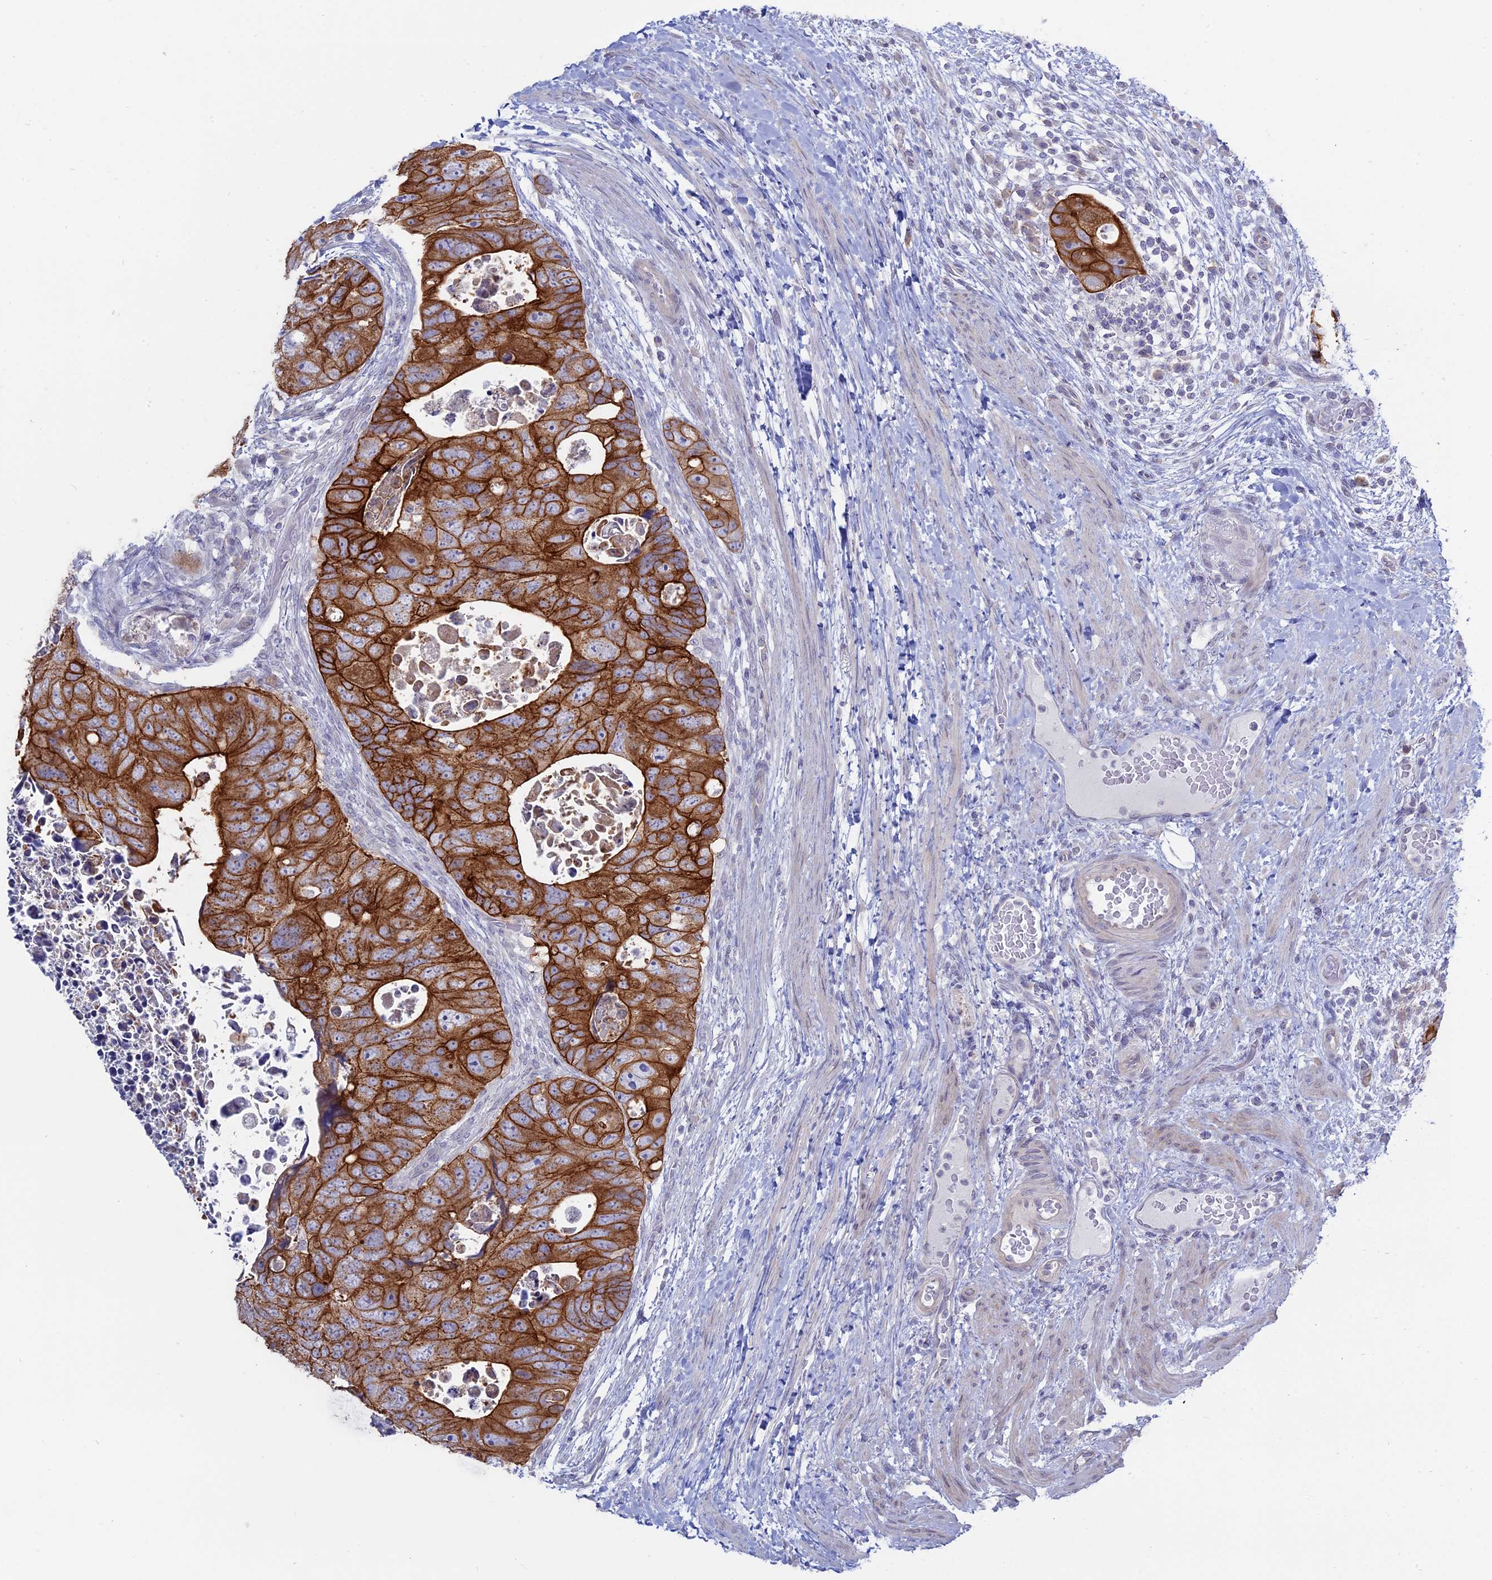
{"staining": {"intensity": "strong", "quantity": ">75%", "location": "cytoplasmic/membranous"}, "tissue": "colorectal cancer", "cell_type": "Tumor cells", "image_type": "cancer", "snomed": [{"axis": "morphology", "description": "Adenocarcinoma, NOS"}, {"axis": "topography", "description": "Rectum"}], "caption": "Human colorectal cancer stained for a protein (brown) exhibits strong cytoplasmic/membranous positive expression in about >75% of tumor cells.", "gene": "MYO5B", "patient": {"sex": "male", "age": 59}}